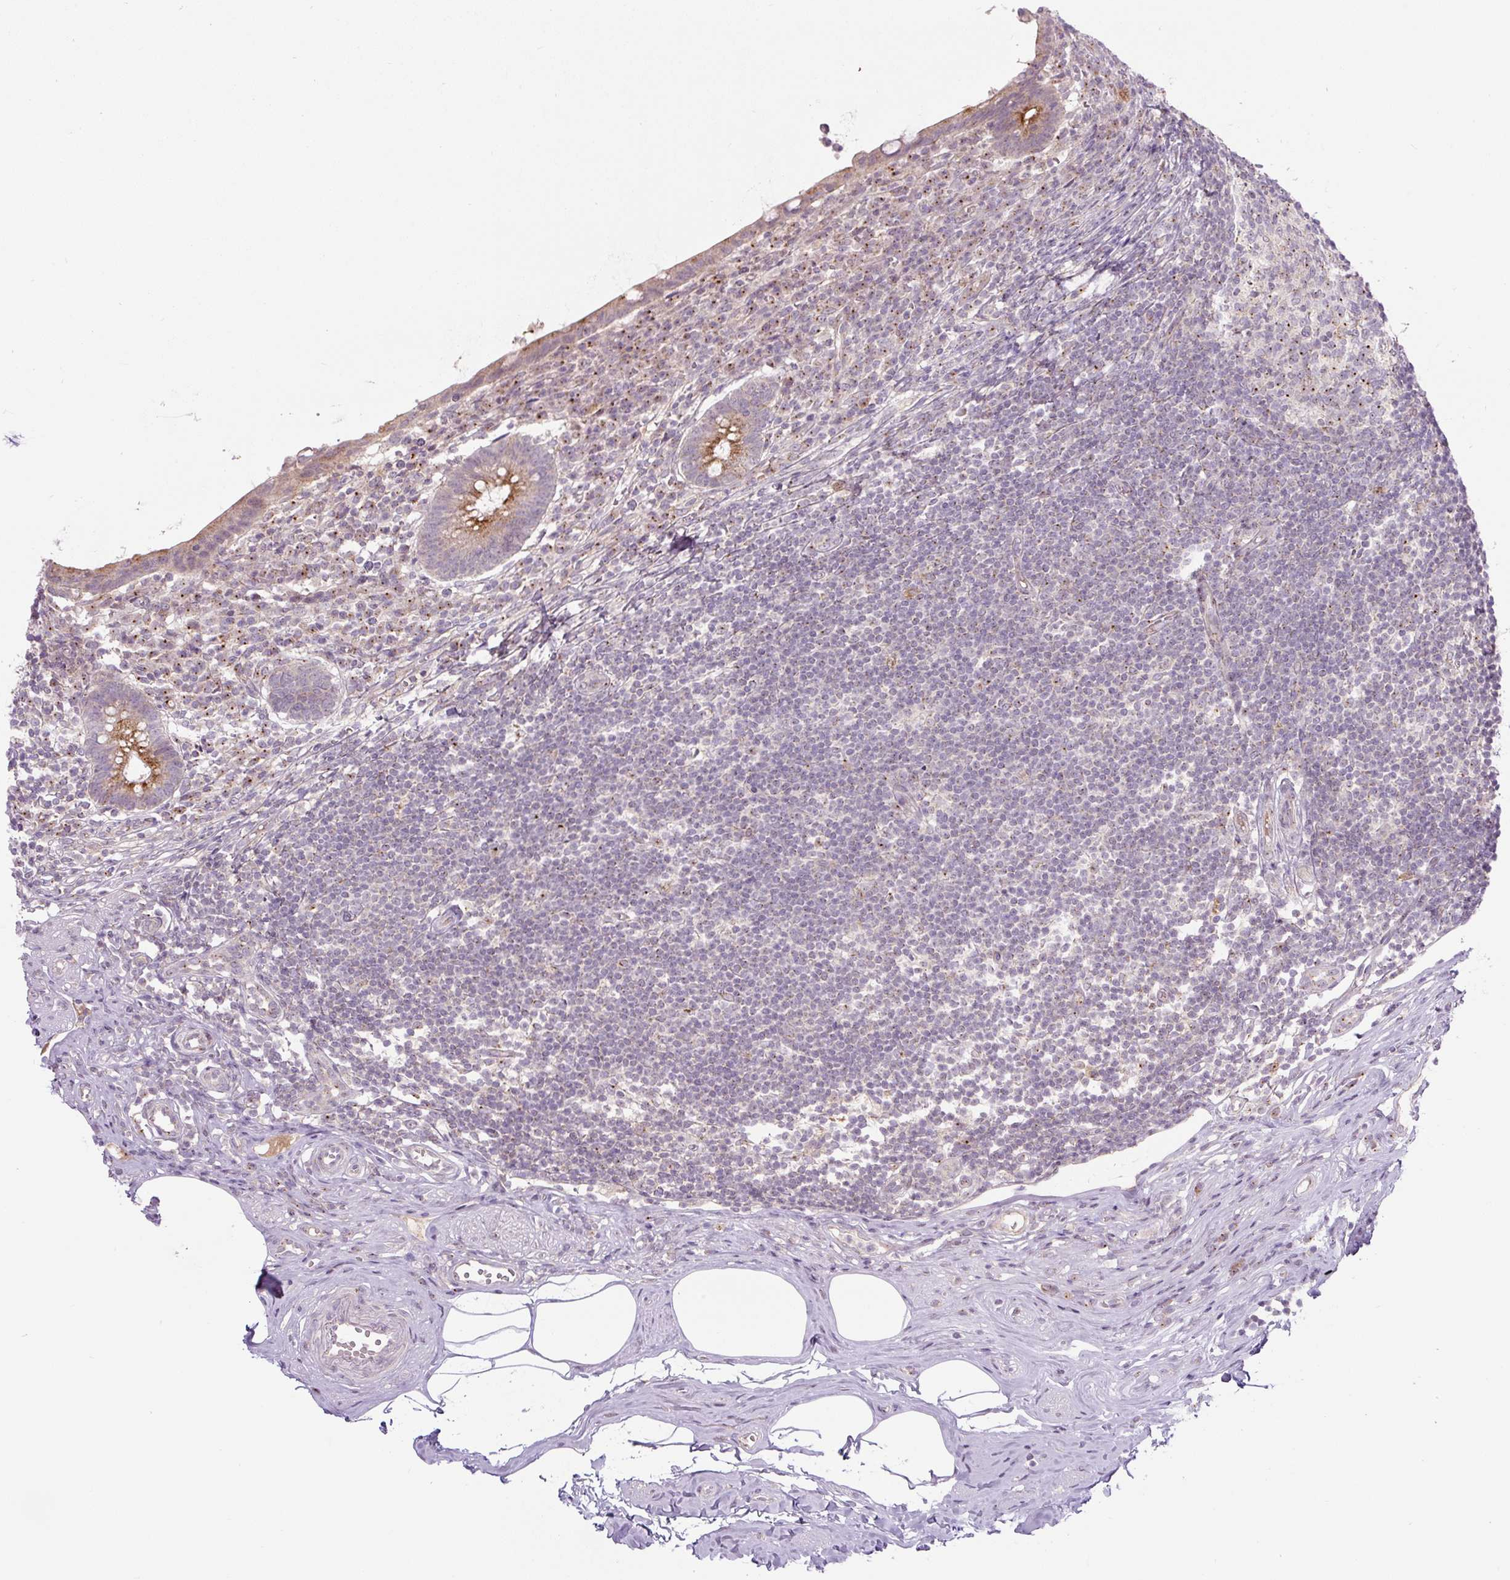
{"staining": {"intensity": "moderate", "quantity": ">75%", "location": "cytoplasmic/membranous"}, "tissue": "appendix", "cell_type": "Glandular cells", "image_type": "normal", "snomed": [{"axis": "morphology", "description": "Normal tissue, NOS"}, {"axis": "topography", "description": "Appendix"}], "caption": "The image shows a brown stain indicating the presence of a protein in the cytoplasmic/membranous of glandular cells in appendix. The staining was performed using DAB (3,3'-diaminobenzidine) to visualize the protein expression in brown, while the nuclei were stained in blue with hematoxylin (Magnification: 20x).", "gene": "PCM1", "patient": {"sex": "female", "age": 56}}